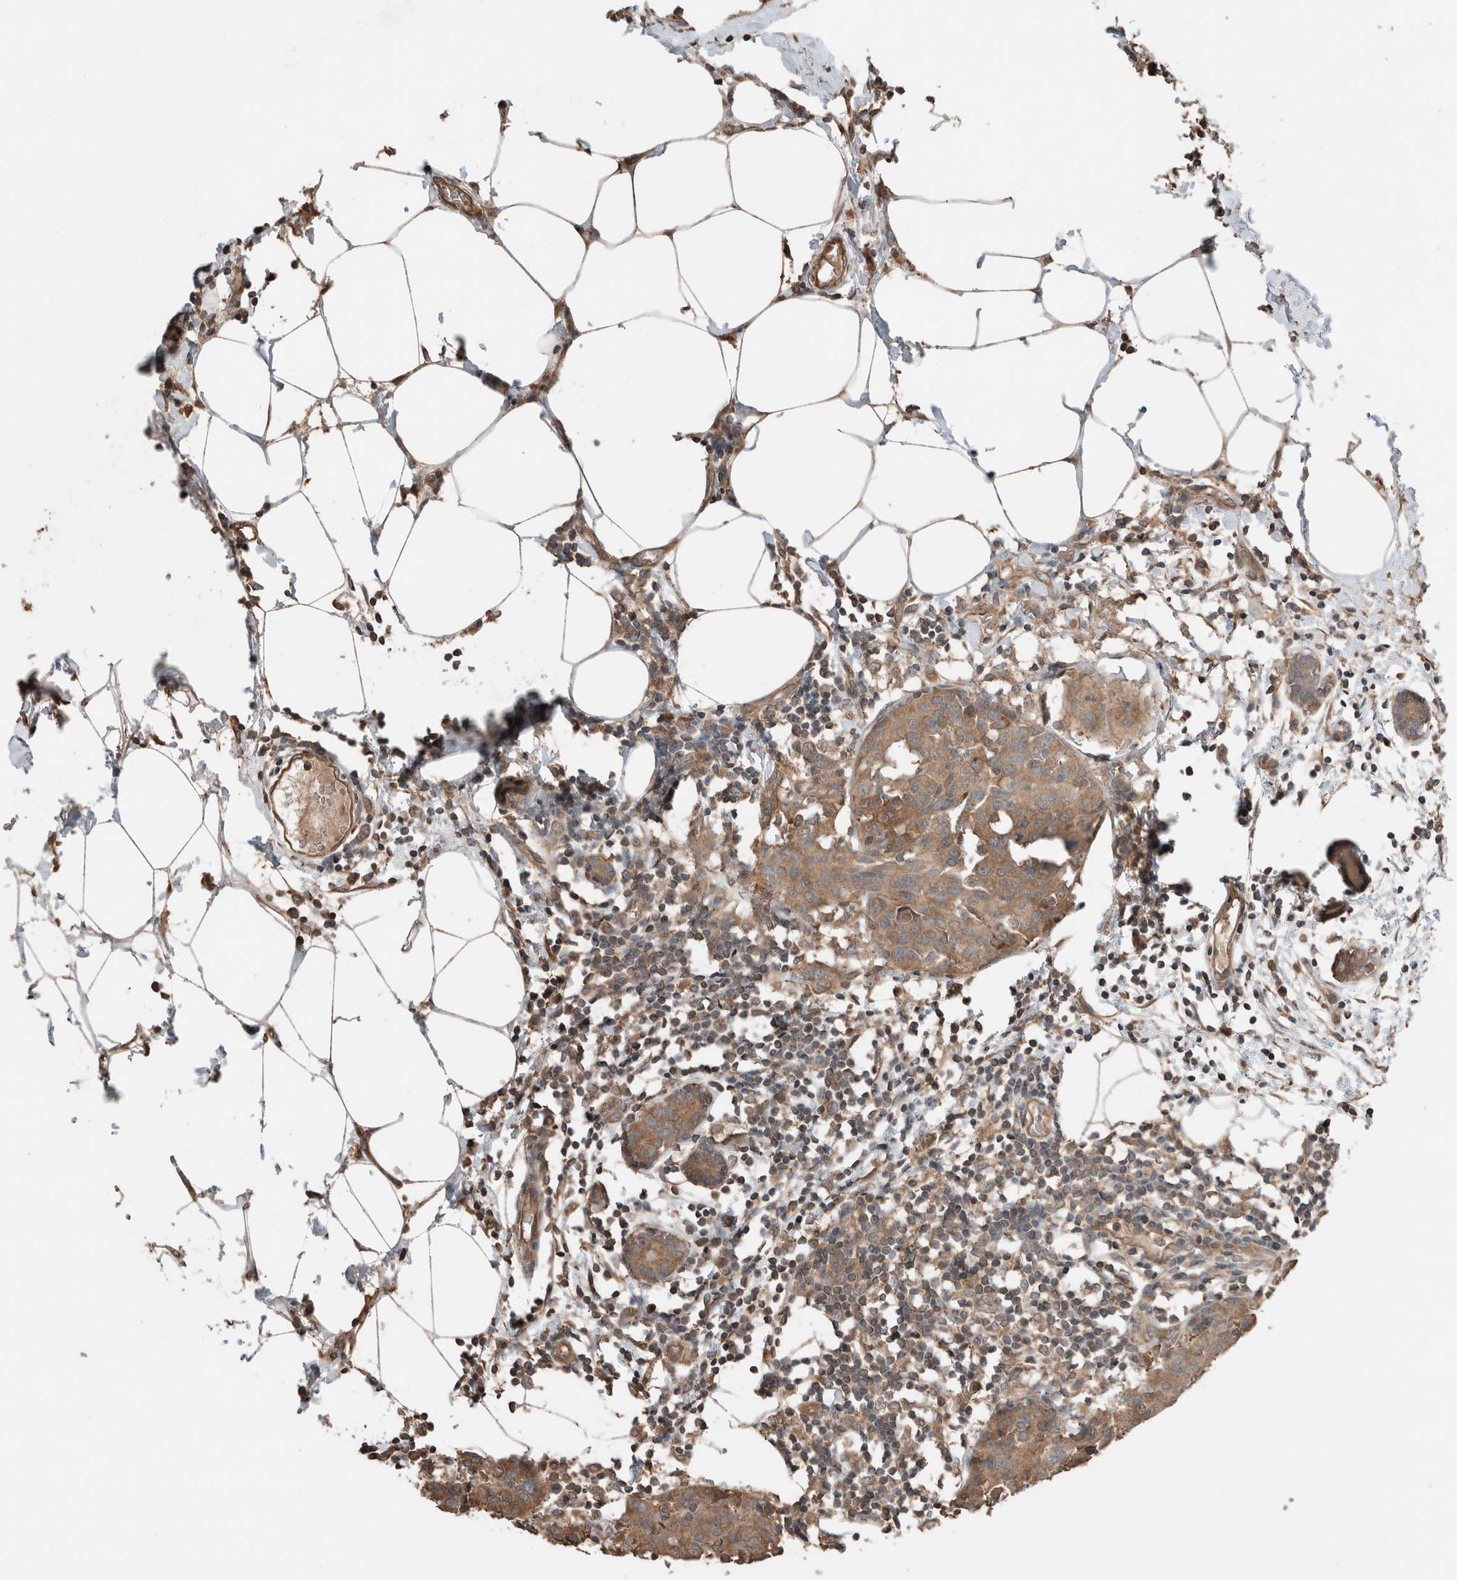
{"staining": {"intensity": "moderate", "quantity": ">75%", "location": "cytoplasmic/membranous"}, "tissue": "breast cancer", "cell_type": "Tumor cells", "image_type": "cancer", "snomed": [{"axis": "morphology", "description": "Normal tissue, NOS"}, {"axis": "morphology", "description": "Duct carcinoma"}, {"axis": "topography", "description": "Breast"}], "caption": "This is a photomicrograph of immunohistochemistry (IHC) staining of breast cancer (intraductal carcinoma), which shows moderate staining in the cytoplasmic/membranous of tumor cells.", "gene": "ERAP2", "patient": {"sex": "female", "age": 37}}